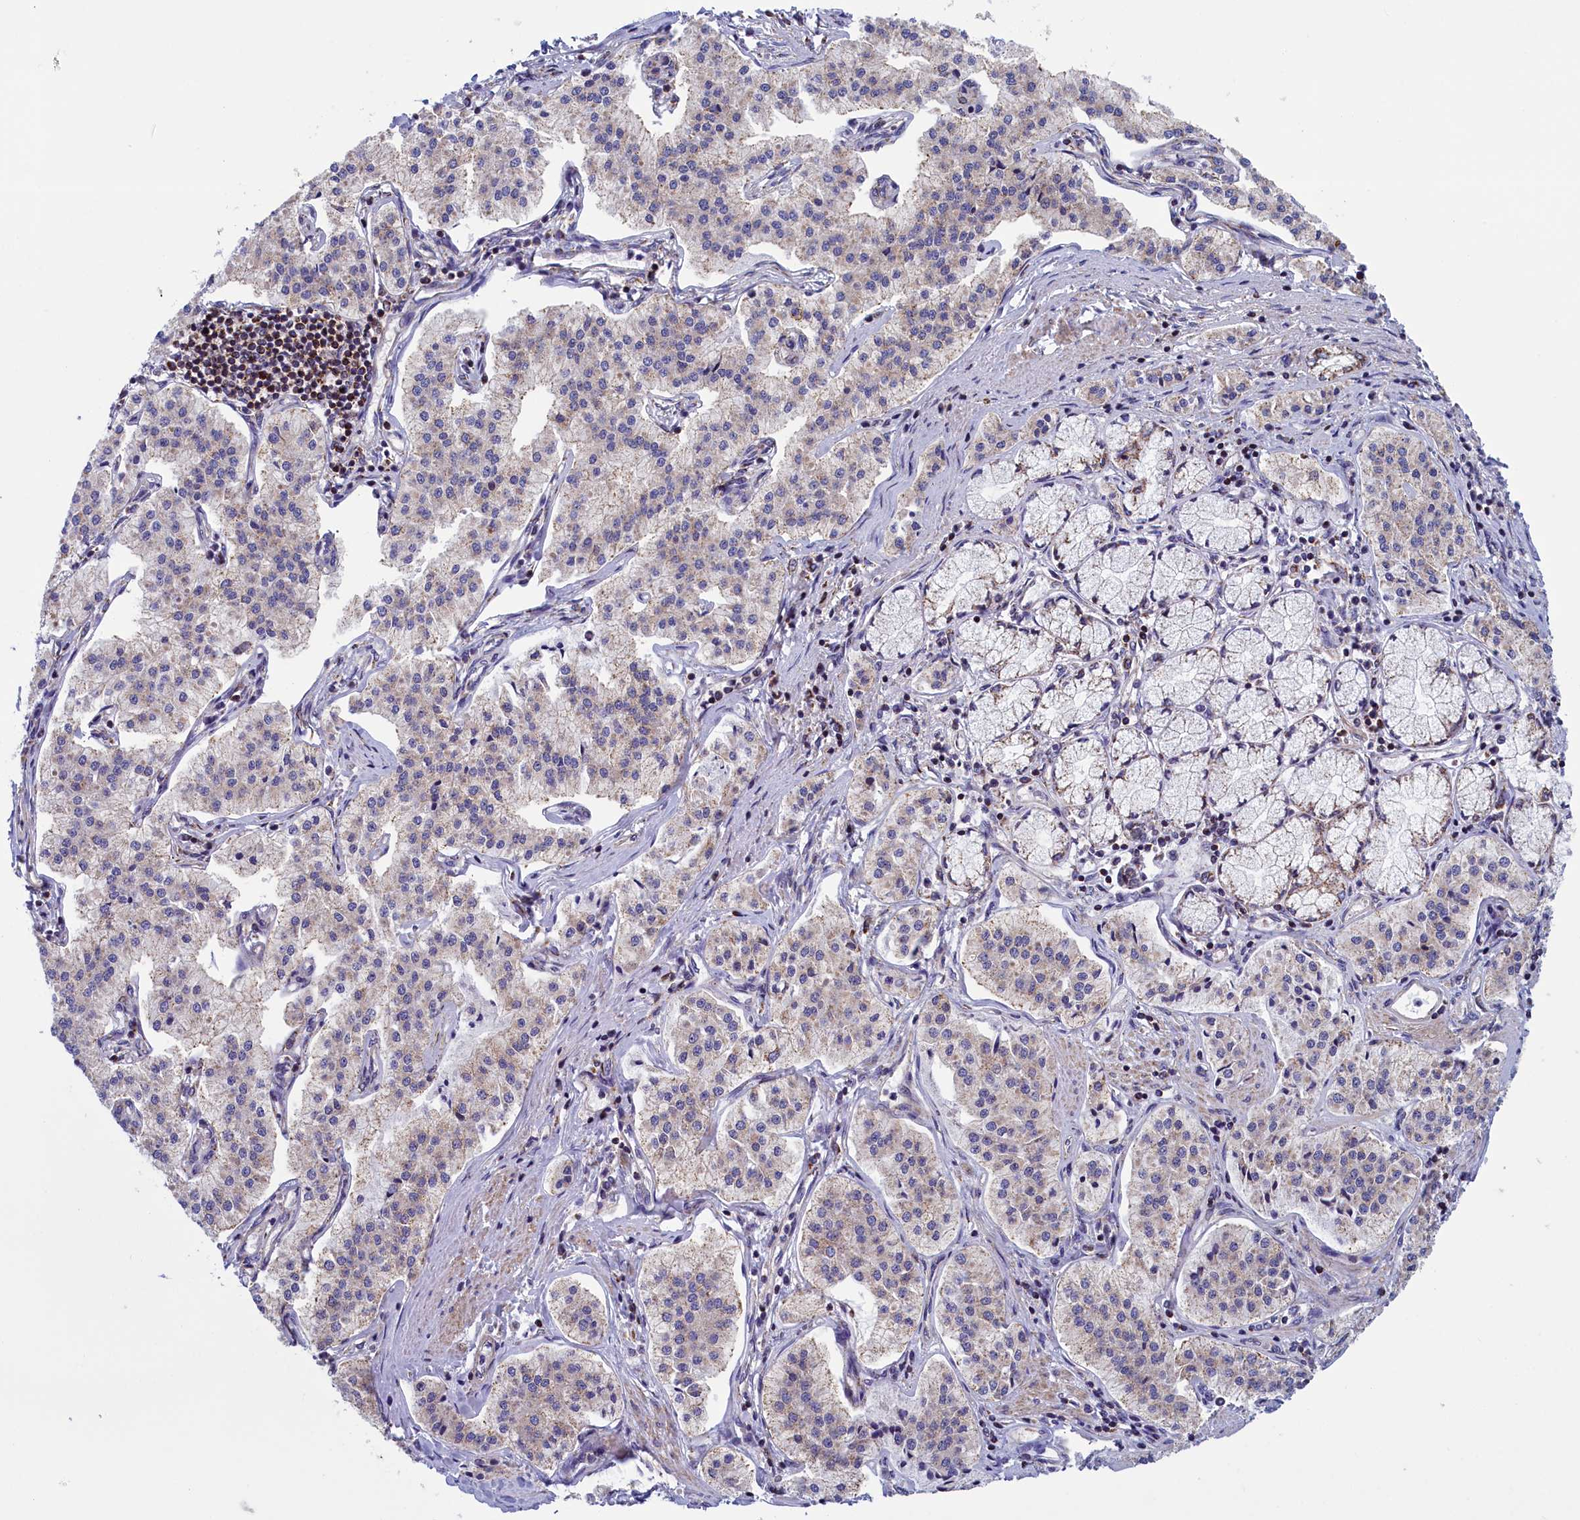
{"staining": {"intensity": "negative", "quantity": "none", "location": "none"}, "tissue": "pancreatic cancer", "cell_type": "Tumor cells", "image_type": "cancer", "snomed": [{"axis": "morphology", "description": "Adenocarcinoma, NOS"}, {"axis": "topography", "description": "Pancreas"}], "caption": "Human pancreatic adenocarcinoma stained for a protein using immunohistochemistry (IHC) shows no expression in tumor cells.", "gene": "IFT122", "patient": {"sex": "female", "age": 50}}